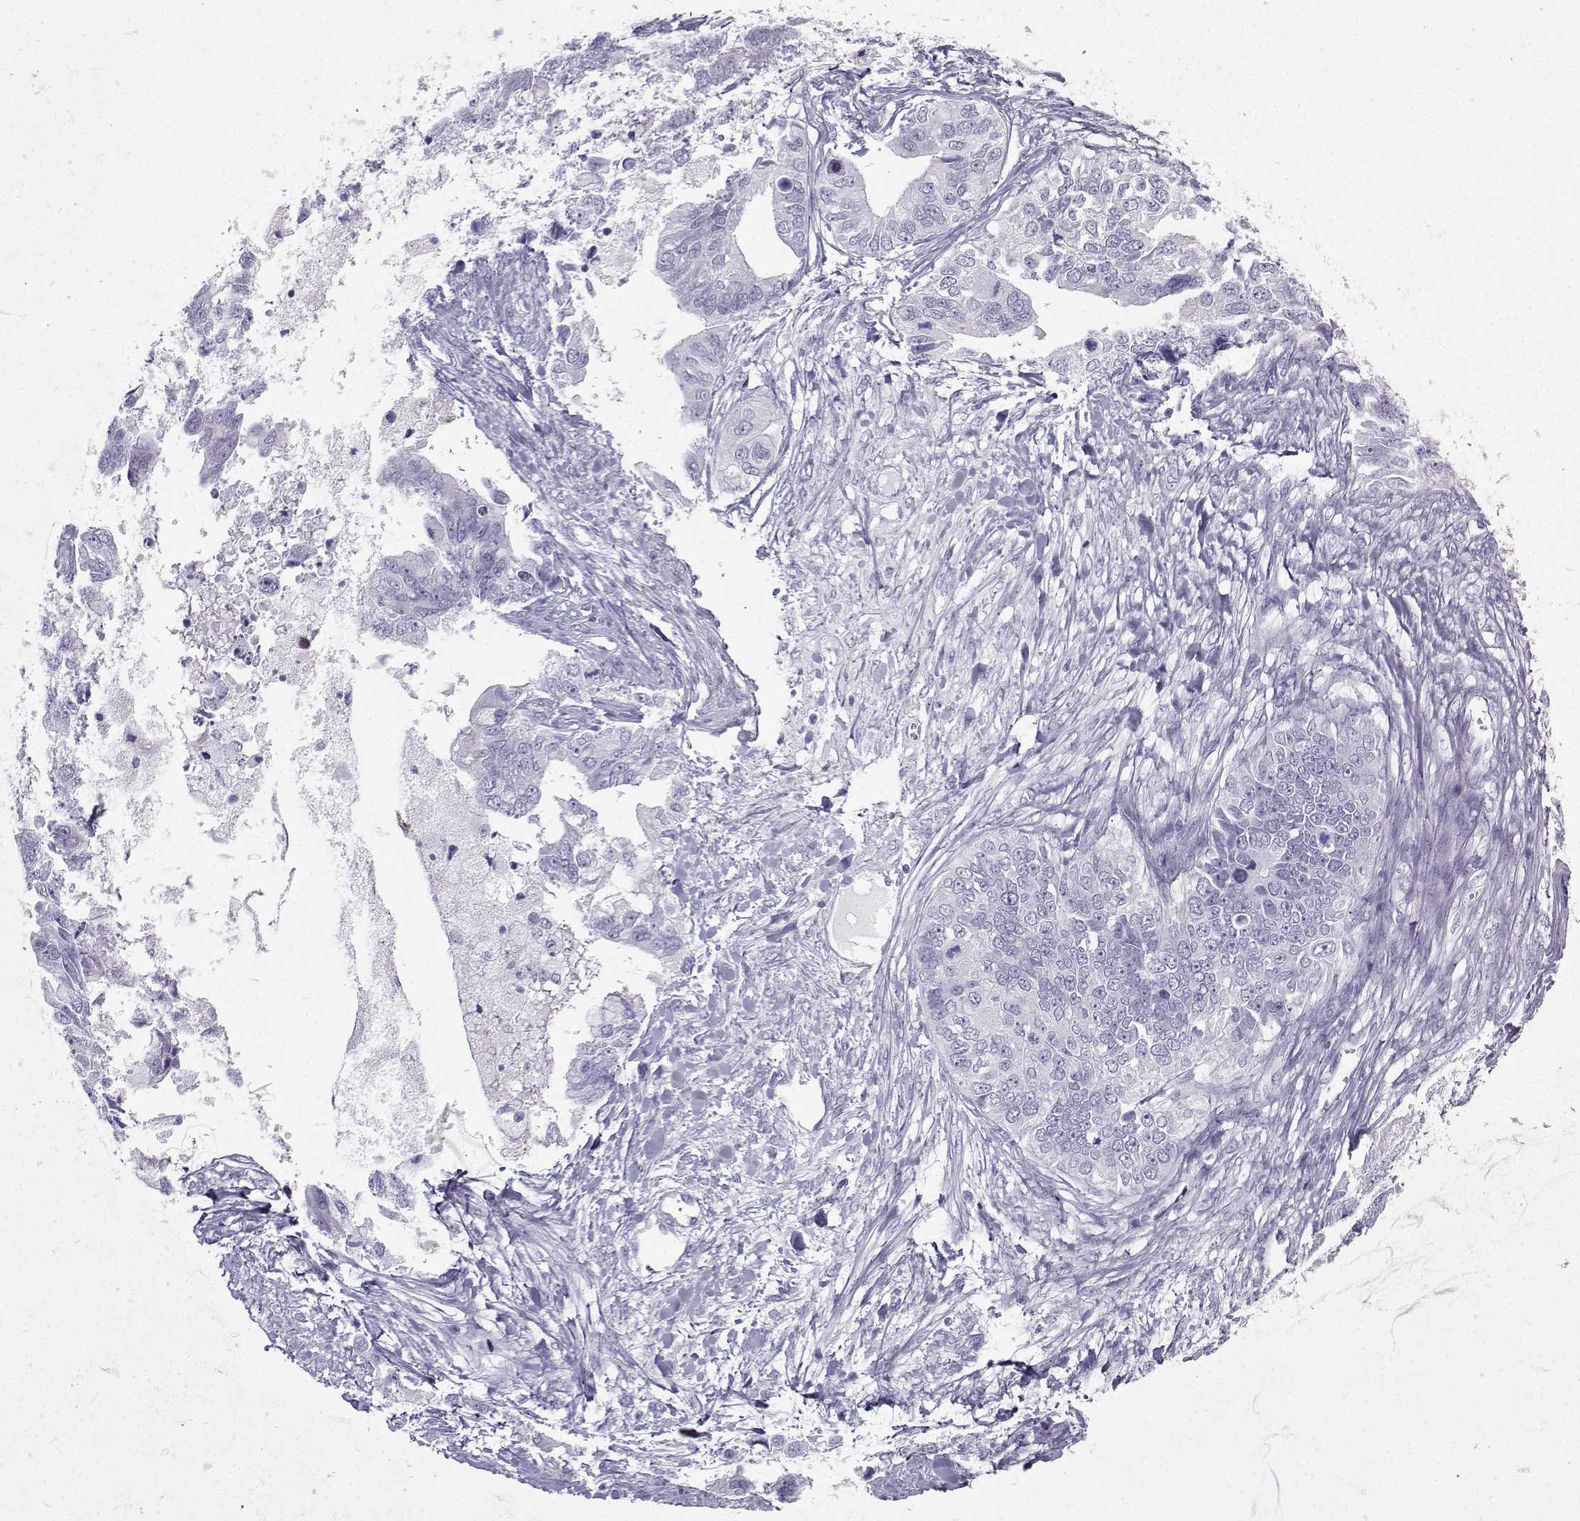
{"staining": {"intensity": "negative", "quantity": "none", "location": "none"}, "tissue": "ovarian cancer", "cell_type": "Tumor cells", "image_type": "cancer", "snomed": [{"axis": "morphology", "description": "Cystadenocarcinoma, mucinous, NOS"}, {"axis": "topography", "description": "Ovary"}], "caption": "A histopathology image of ovarian mucinous cystadenocarcinoma stained for a protein exhibits no brown staining in tumor cells.", "gene": "IQCD", "patient": {"sex": "female", "age": 76}}